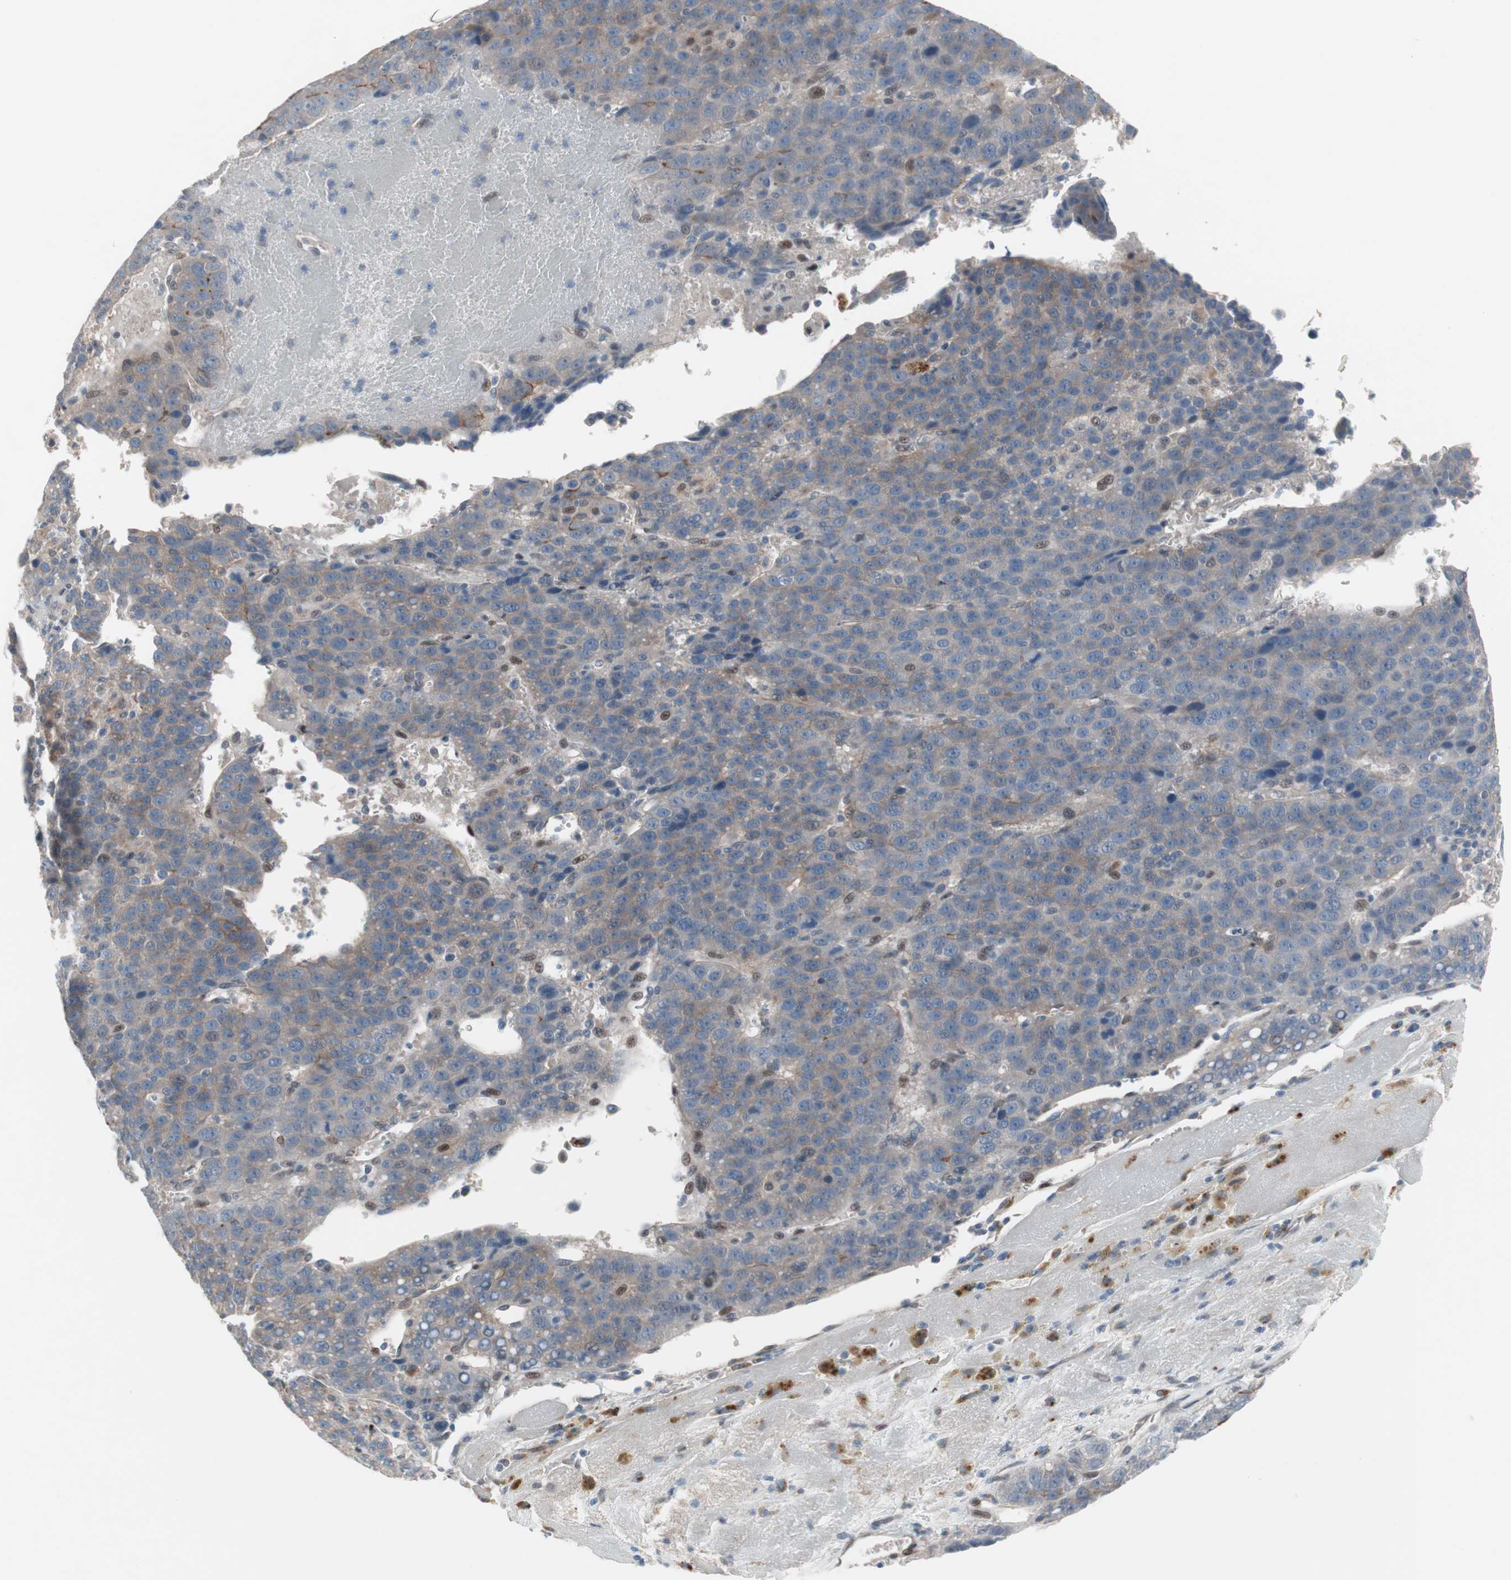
{"staining": {"intensity": "moderate", "quantity": "25%-75%", "location": "cytoplasmic/membranous"}, "tissue": "liver cancer", "cell_type": "Tumor cells", "image_type": "cancer", "snomed": [{"axis": "morphology", "description": "Carcinoma, Hepatocellular, NOS"}, {"axis": "topography", "description": "Liver"}], "caption": "Moderate cytoplasmic/membranous protein positivity is seen in about 25%-75% of tumor cells in liver cancer.", "gene": "CAND2", "patient": {"sex": "female", "age": 53}}